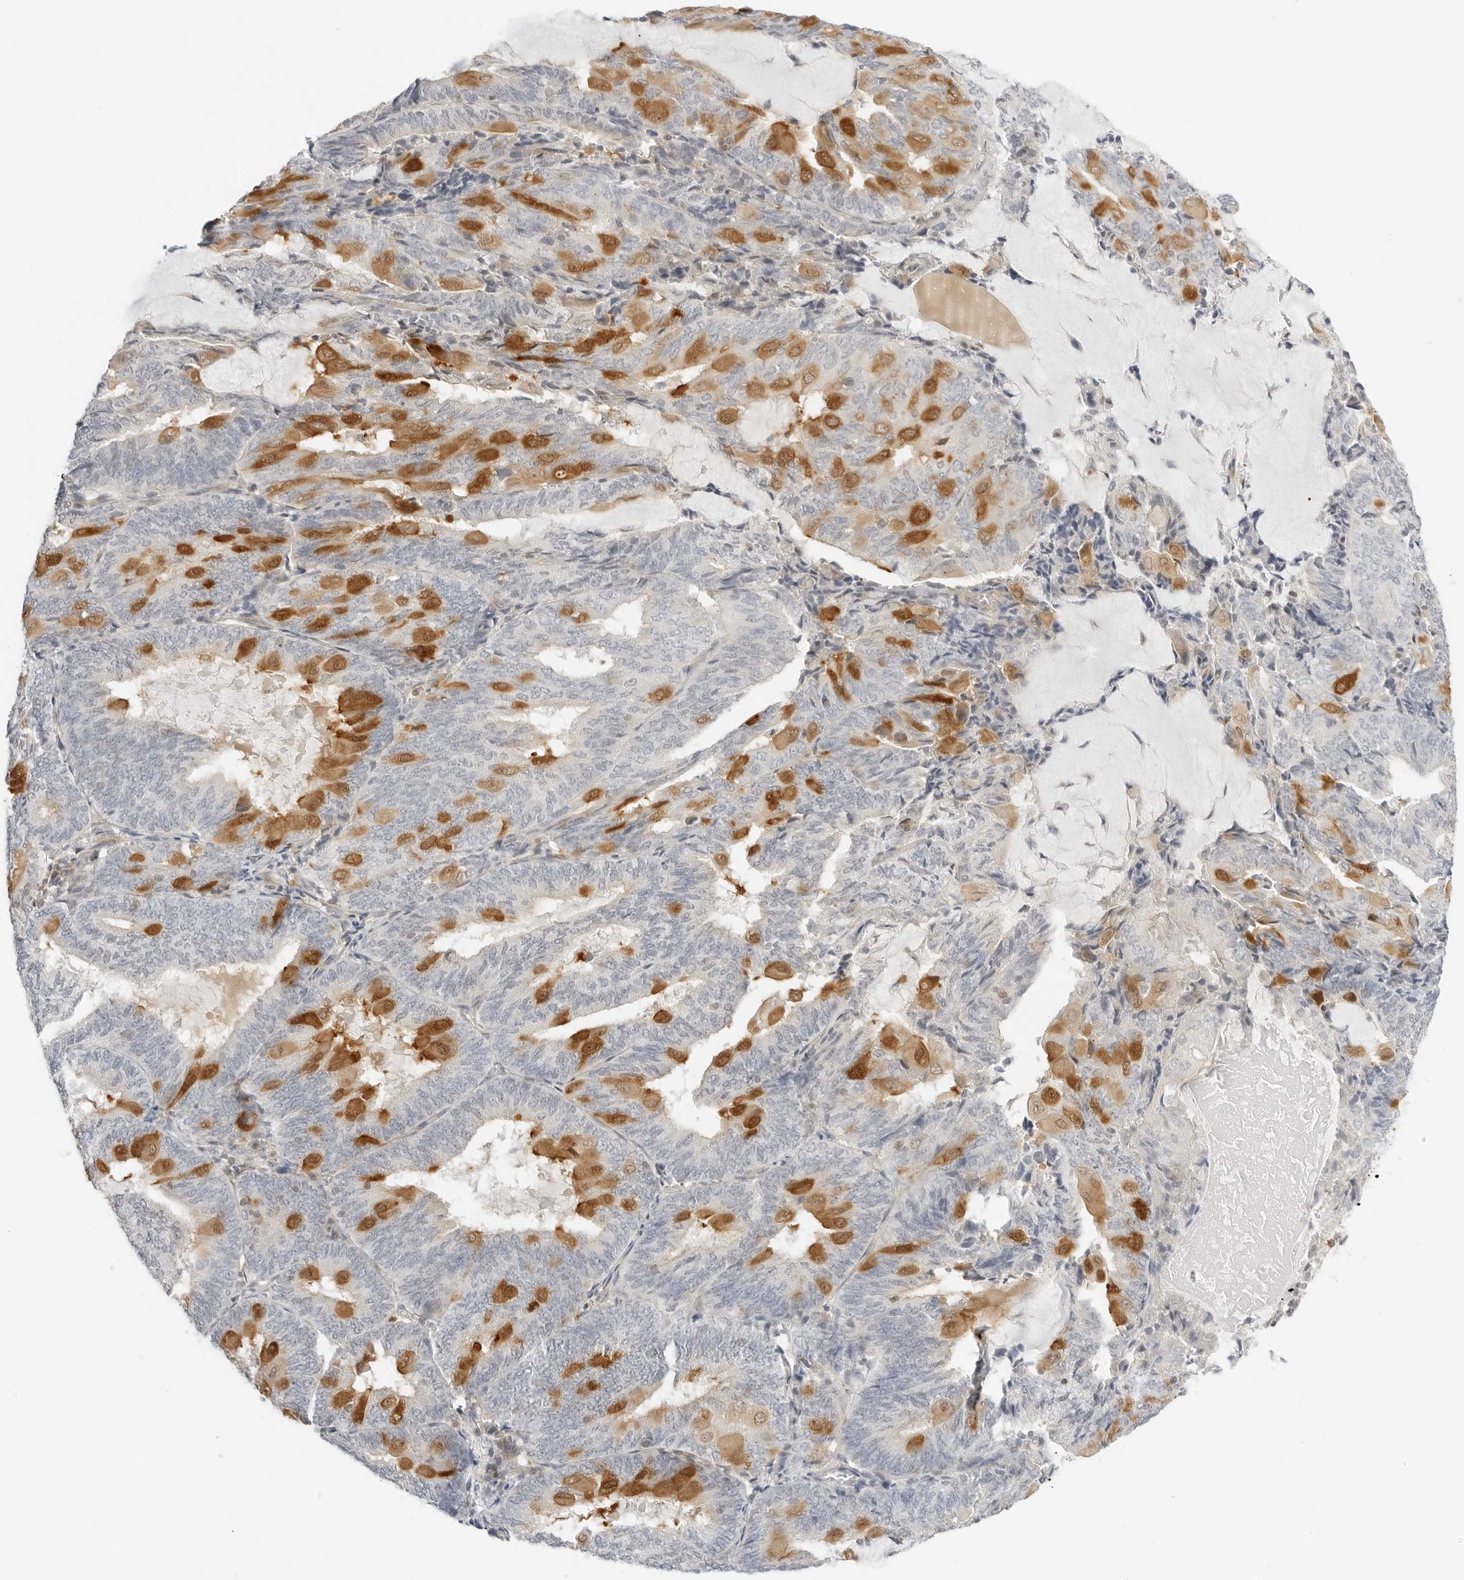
{"staining": {"intensity": "moderate", "quantity": "25%-75%", "location": "cytoplasmic/membranous"}, "tissue": "endometrial cancer", "cell_type": "Tumor cells", "image_type": "cancer", "snomed": [{"axis": "morphology", "description": "Adenocarcinoma, NOS"}, {"axis": "topography", "description": "Endometrium"}], "caption": "Endometrial cancer (adenocarcinoma) stained for a protein (brown) exhibits moderate cytoplasmic/membranous positive staining in about 25%-75% of tumor cells.", "gene": "OSCP1", "patient": {"sex": "female", "age": 81}}